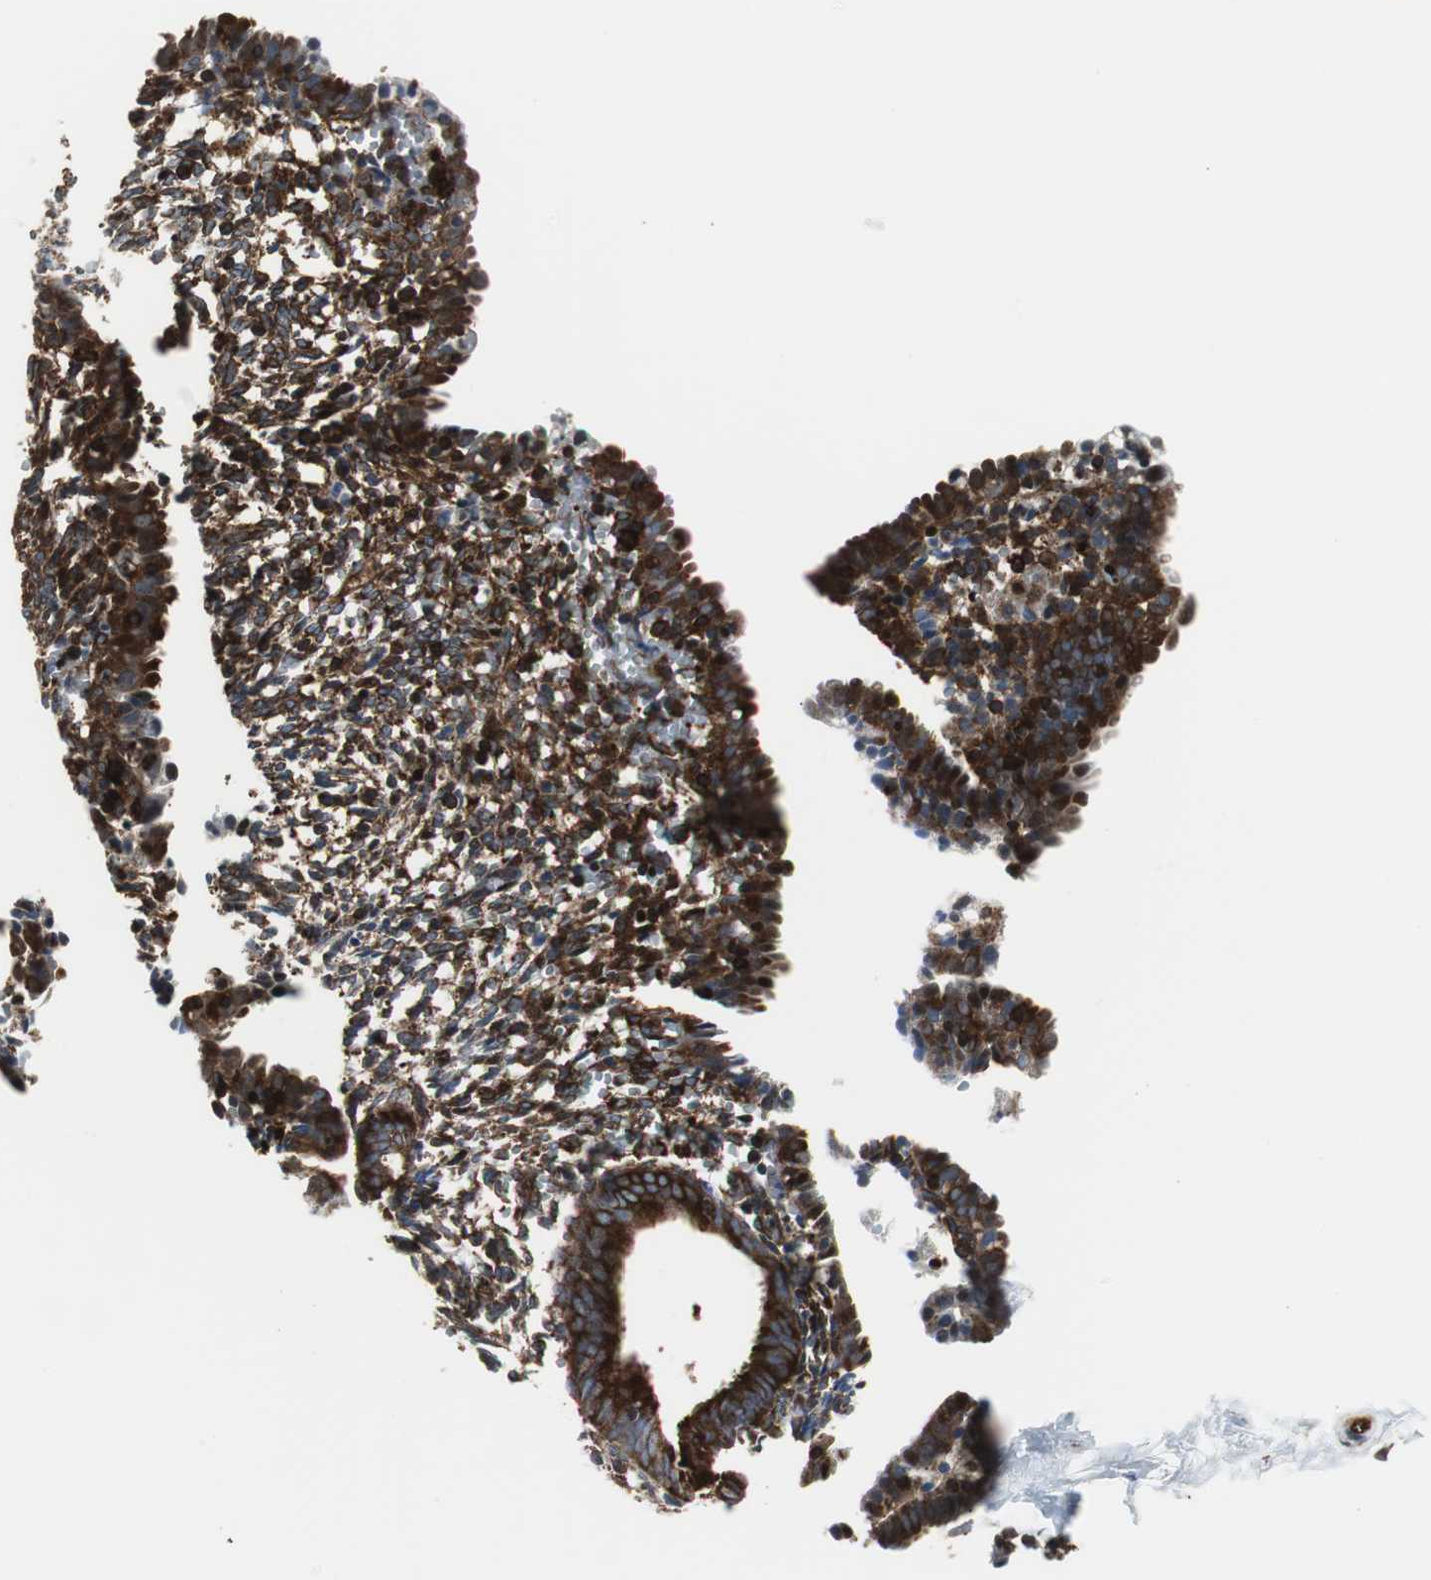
{"staining": {"intensity": "moderate", "quantity": "25%-75%", "location": "cytoplasmic/membranous"}, "tissue": "endometrium", "cell_type": "Cells in endometrial stroma", "image_type": "normal", "snomed": [{"axis": "morphology", "description": "Normal tissue, NOS"}, {"axis": "morphology", "description": "Atrophy, NOS"}, {"axis": "topography", "description": "Uterus"}, {"axis": "topography", "description": "Endometrium"}], "caption": "An immunohistochemistry (IHC) histopathology image of benign tissue is shown. Protein staining in brown highlights moderate cytoplasmic/membranous positivity in endometrium within cells in endometrial stroma.", "gene": "RELA", "patient": {"sex": "female", "age": 68}}